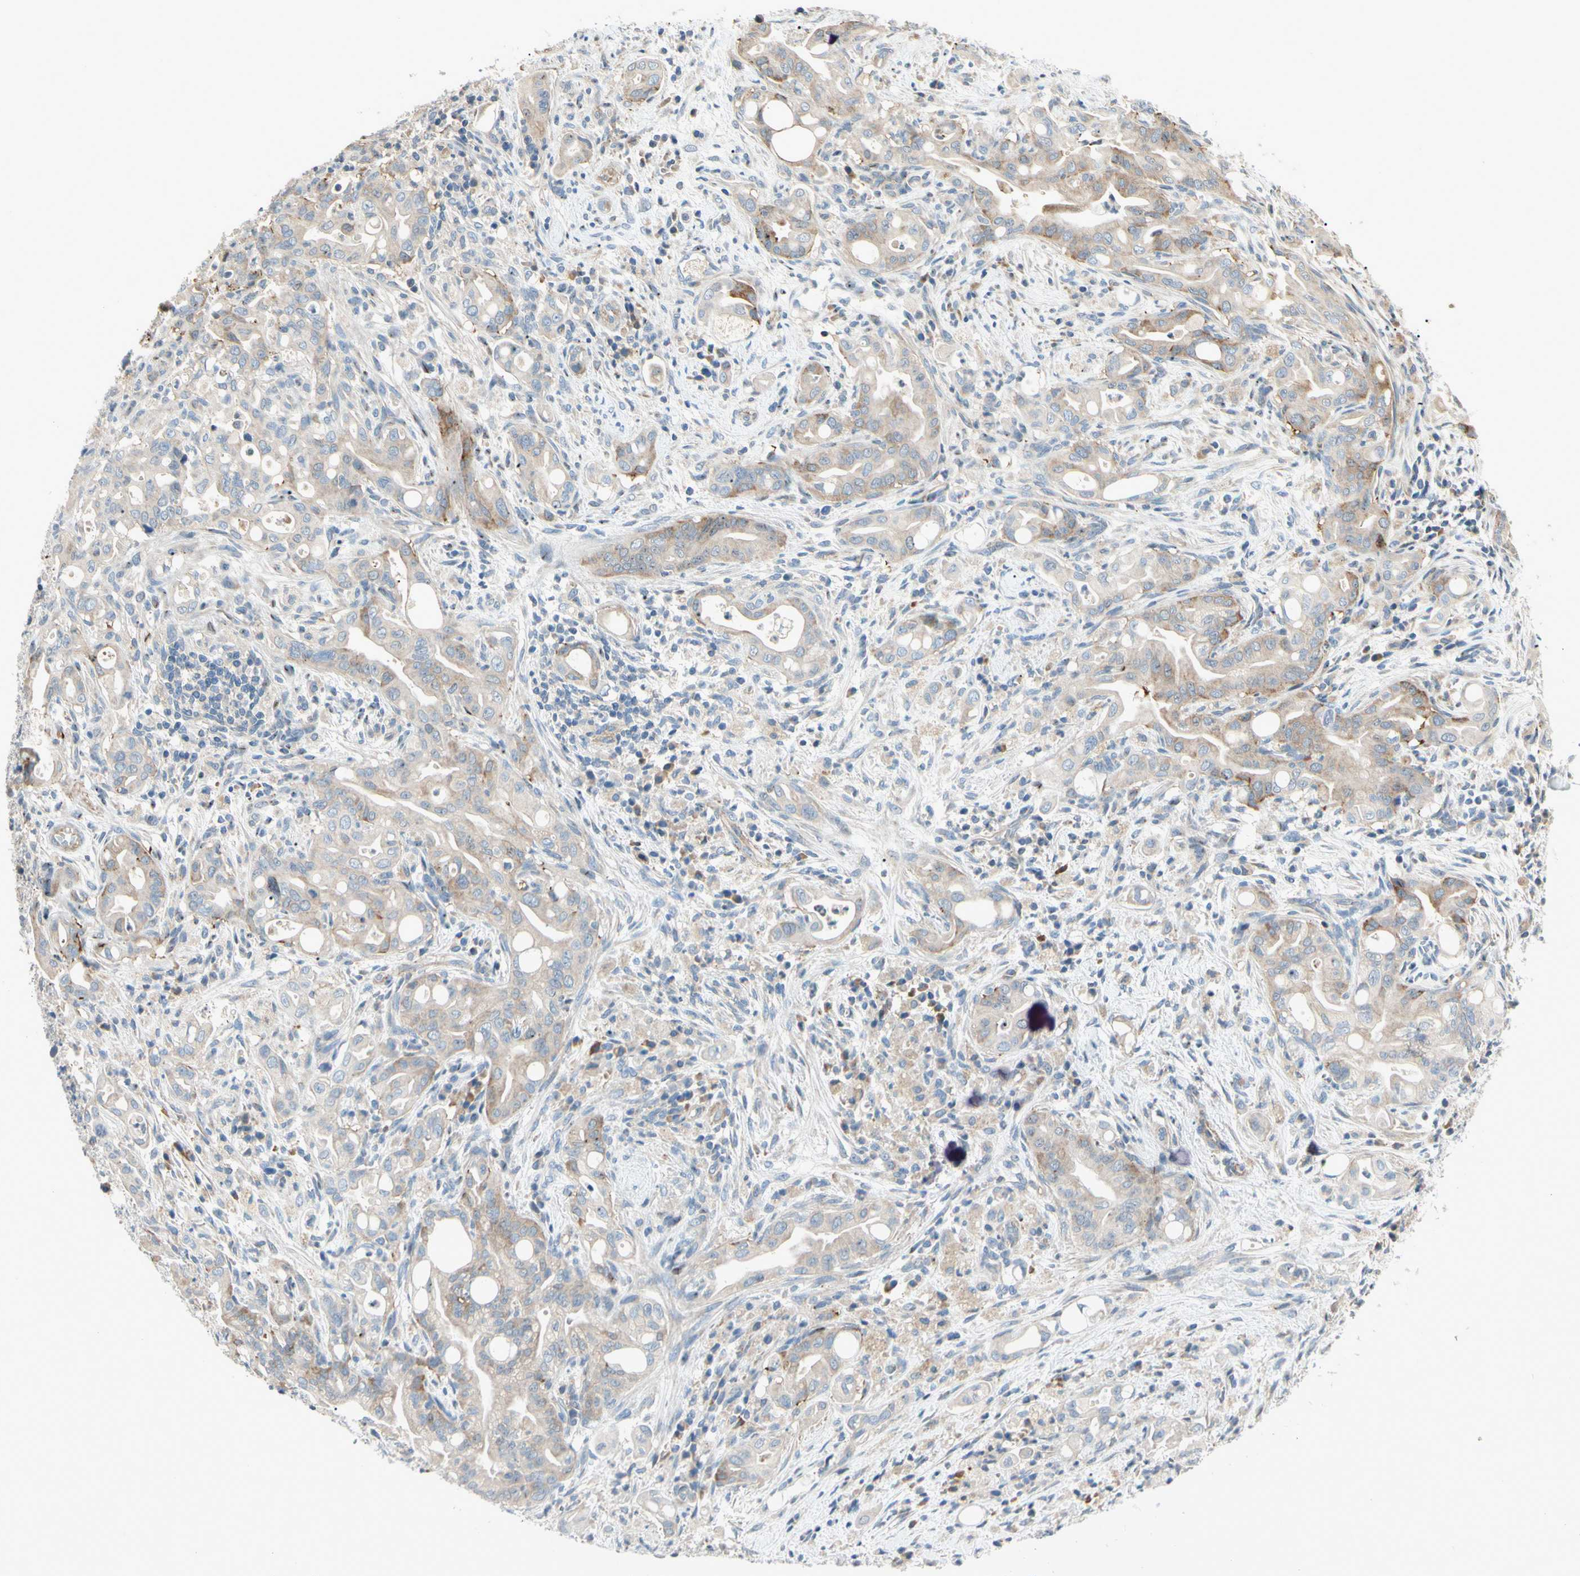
{"staining": {"intensity": "weak", "quantity": ">75%", "location": "cytoplasmic/membranous"}, "tissue": "liver cancer", "cell_type": "Tumor cells", "image_type": "cancer", "snomed": [{"axis": "morphology", "description": "Cholangiocarcinoma"}, {"axis": "topography", "description": "Liver"}], "caption": "There is low levels of weak cytoplasmic/membranous positivity in tumor cells of liver cancer, as demonstrated by immunohistochemical staining (brown color).", "gene": "CDH6", "patient": {"sex": "female", "age": 68}}